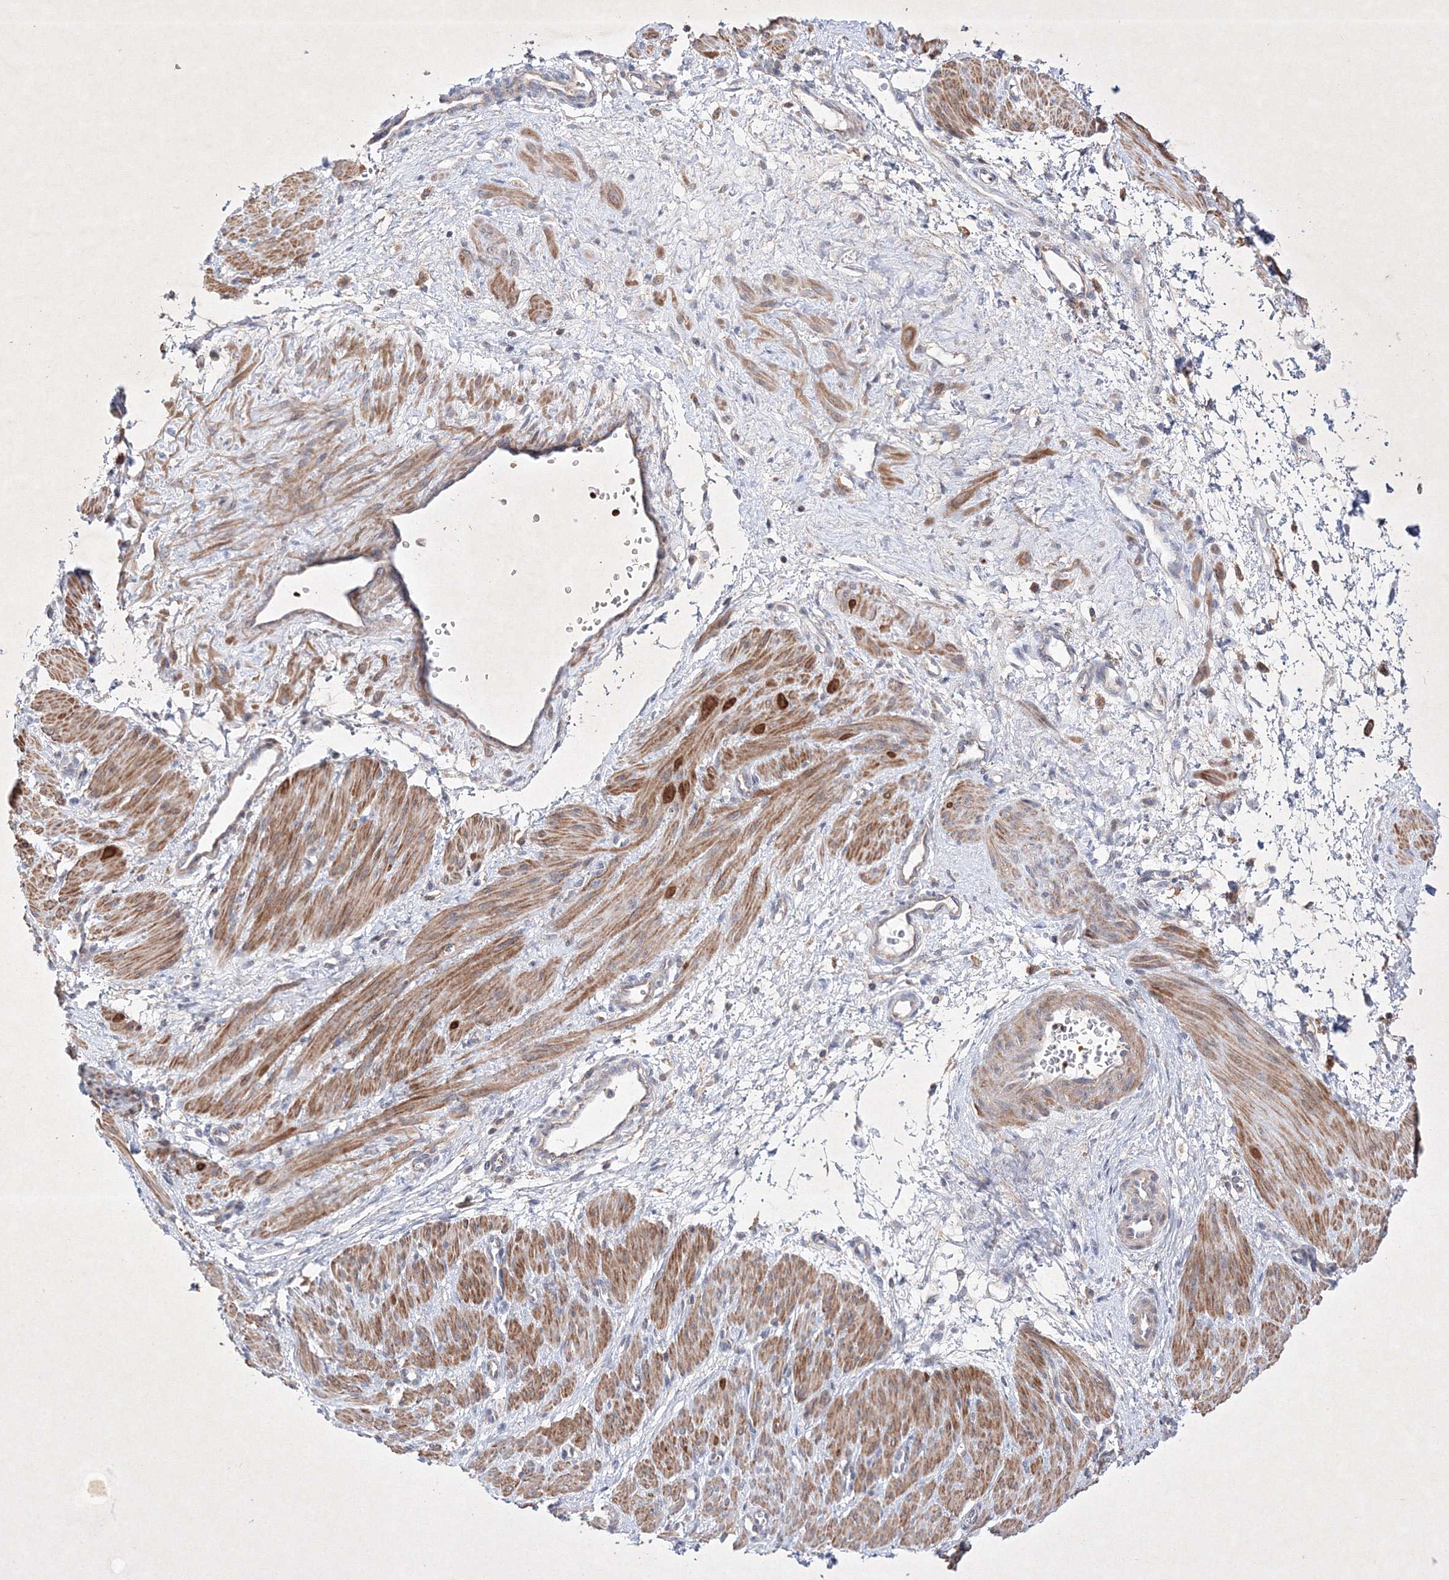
{"staining": {"intensity": "strong", "quantity": ">75%", "location": "cytoplasmic/membranous"}, "tissue": "smooth muscle", "cell_type": "Smooth muscle cells", "image_type": "normal", "snomed": [{"axis": "morphology", "description": "Normal tissue, NOS"}, {"axis": "topography", "description": "Endometrium"}], "caption": "Immunohistochemical staining of unremarkable smooth muscle shows strong cytoplasmic/membranous protein expression in about >75% of smooth muscle cells. (DAB = brown stain, brightfield microscopy at high magnification).", "gene": "OPA1", "patient": {"sex": "female", "age": 33}}